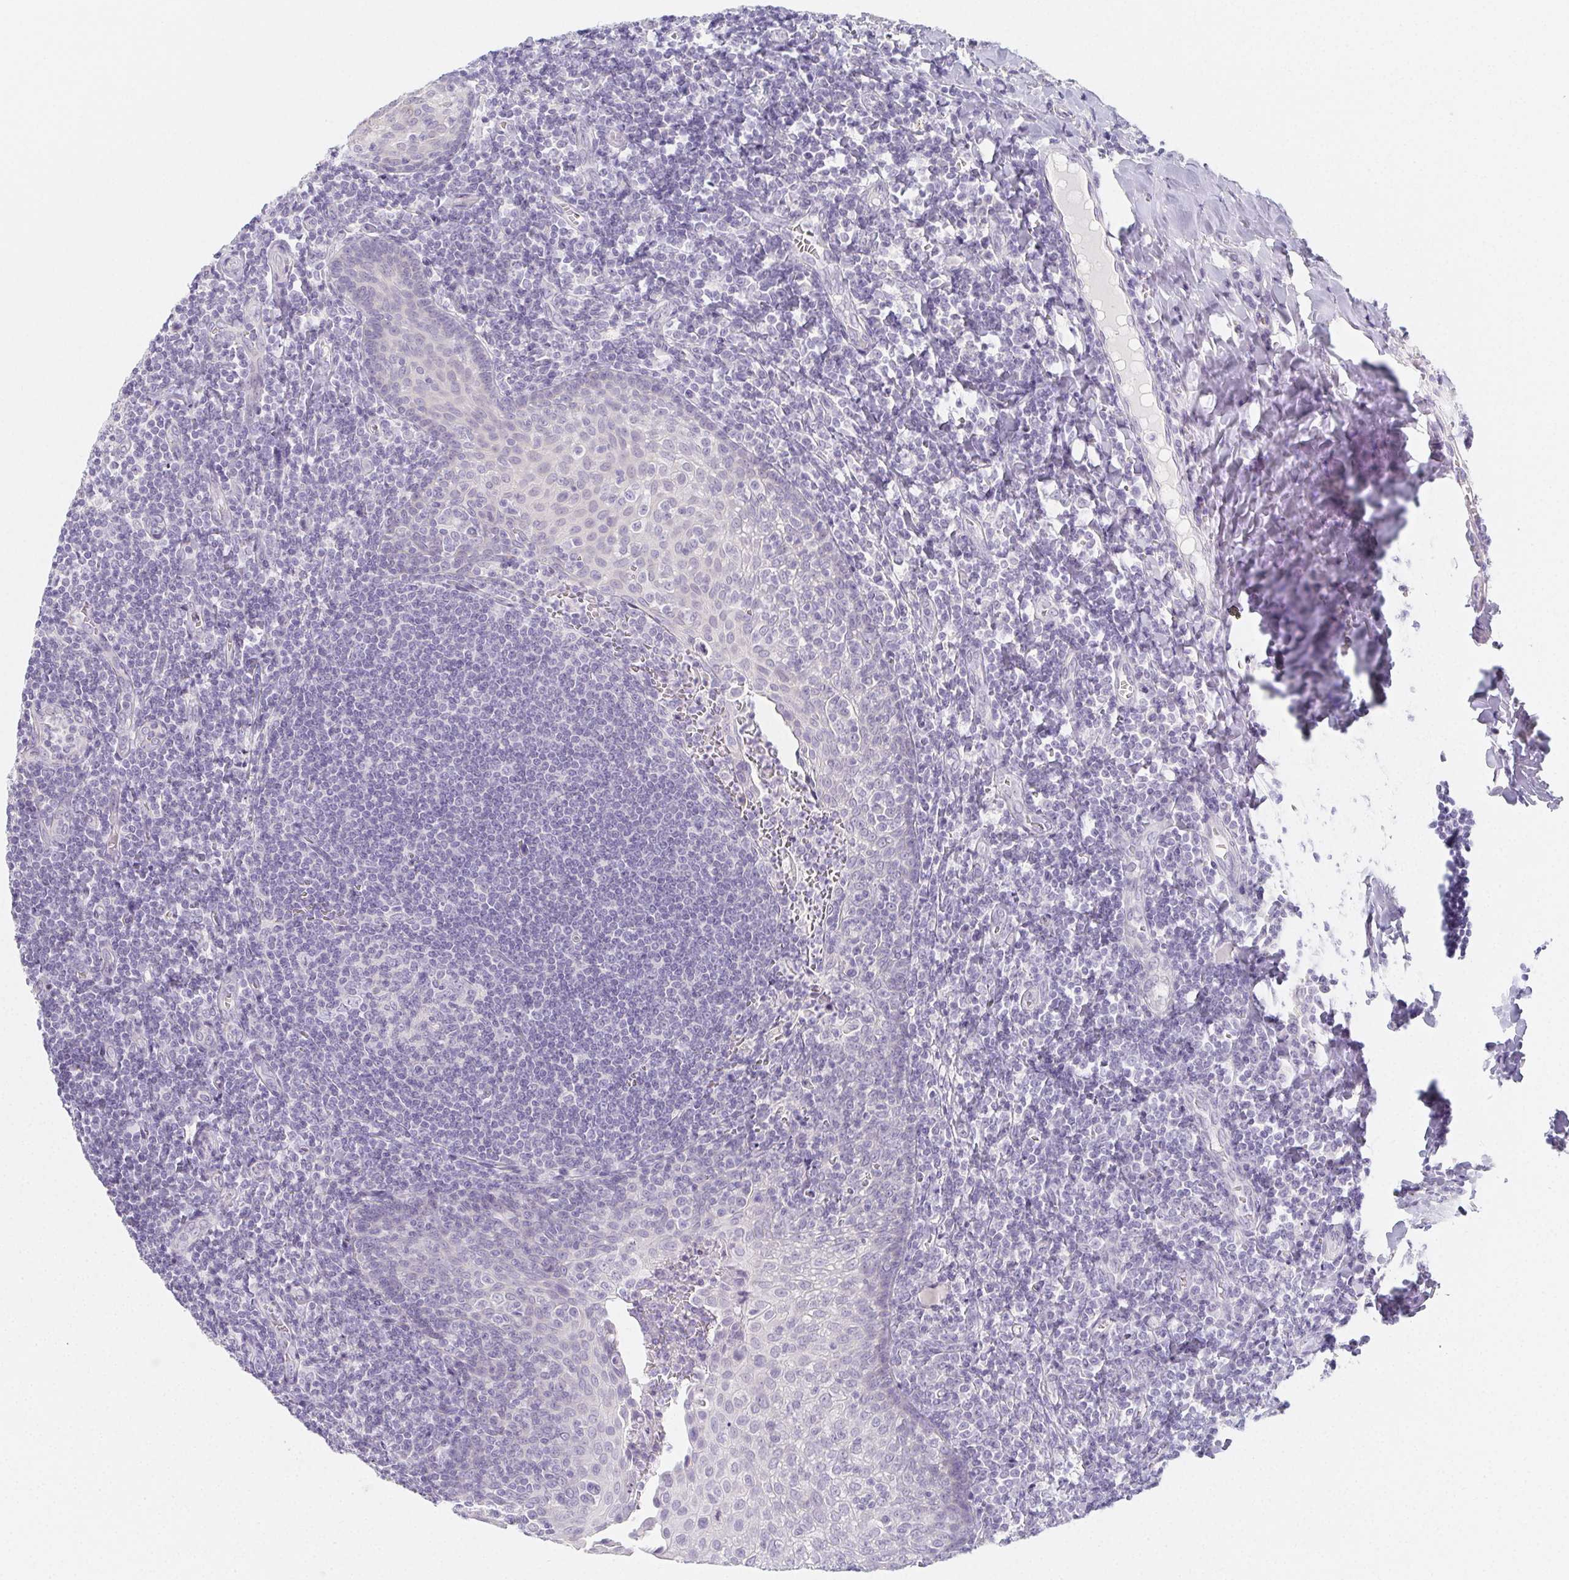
{"staining": {"intensity": "negative", "quantity": "none", "location": "none"}, "tissue": "tonsil", "cell_type": "Germinal center cells", "image_type": "normal", "snomed": [{"axis": "morphology", "description": "Normal tissue, NOS"}, {"axis": "morphology", "description": "Inflammation, NOS"}, {"axis": "topography", "description": "Tonsil"}], "caption": "Tonsil stained for a protein using immunohistochemistry shows no expression germinal center cells.", "gene": "GLIPR1L1", "patient": {"sex": "female", "age": 31}}